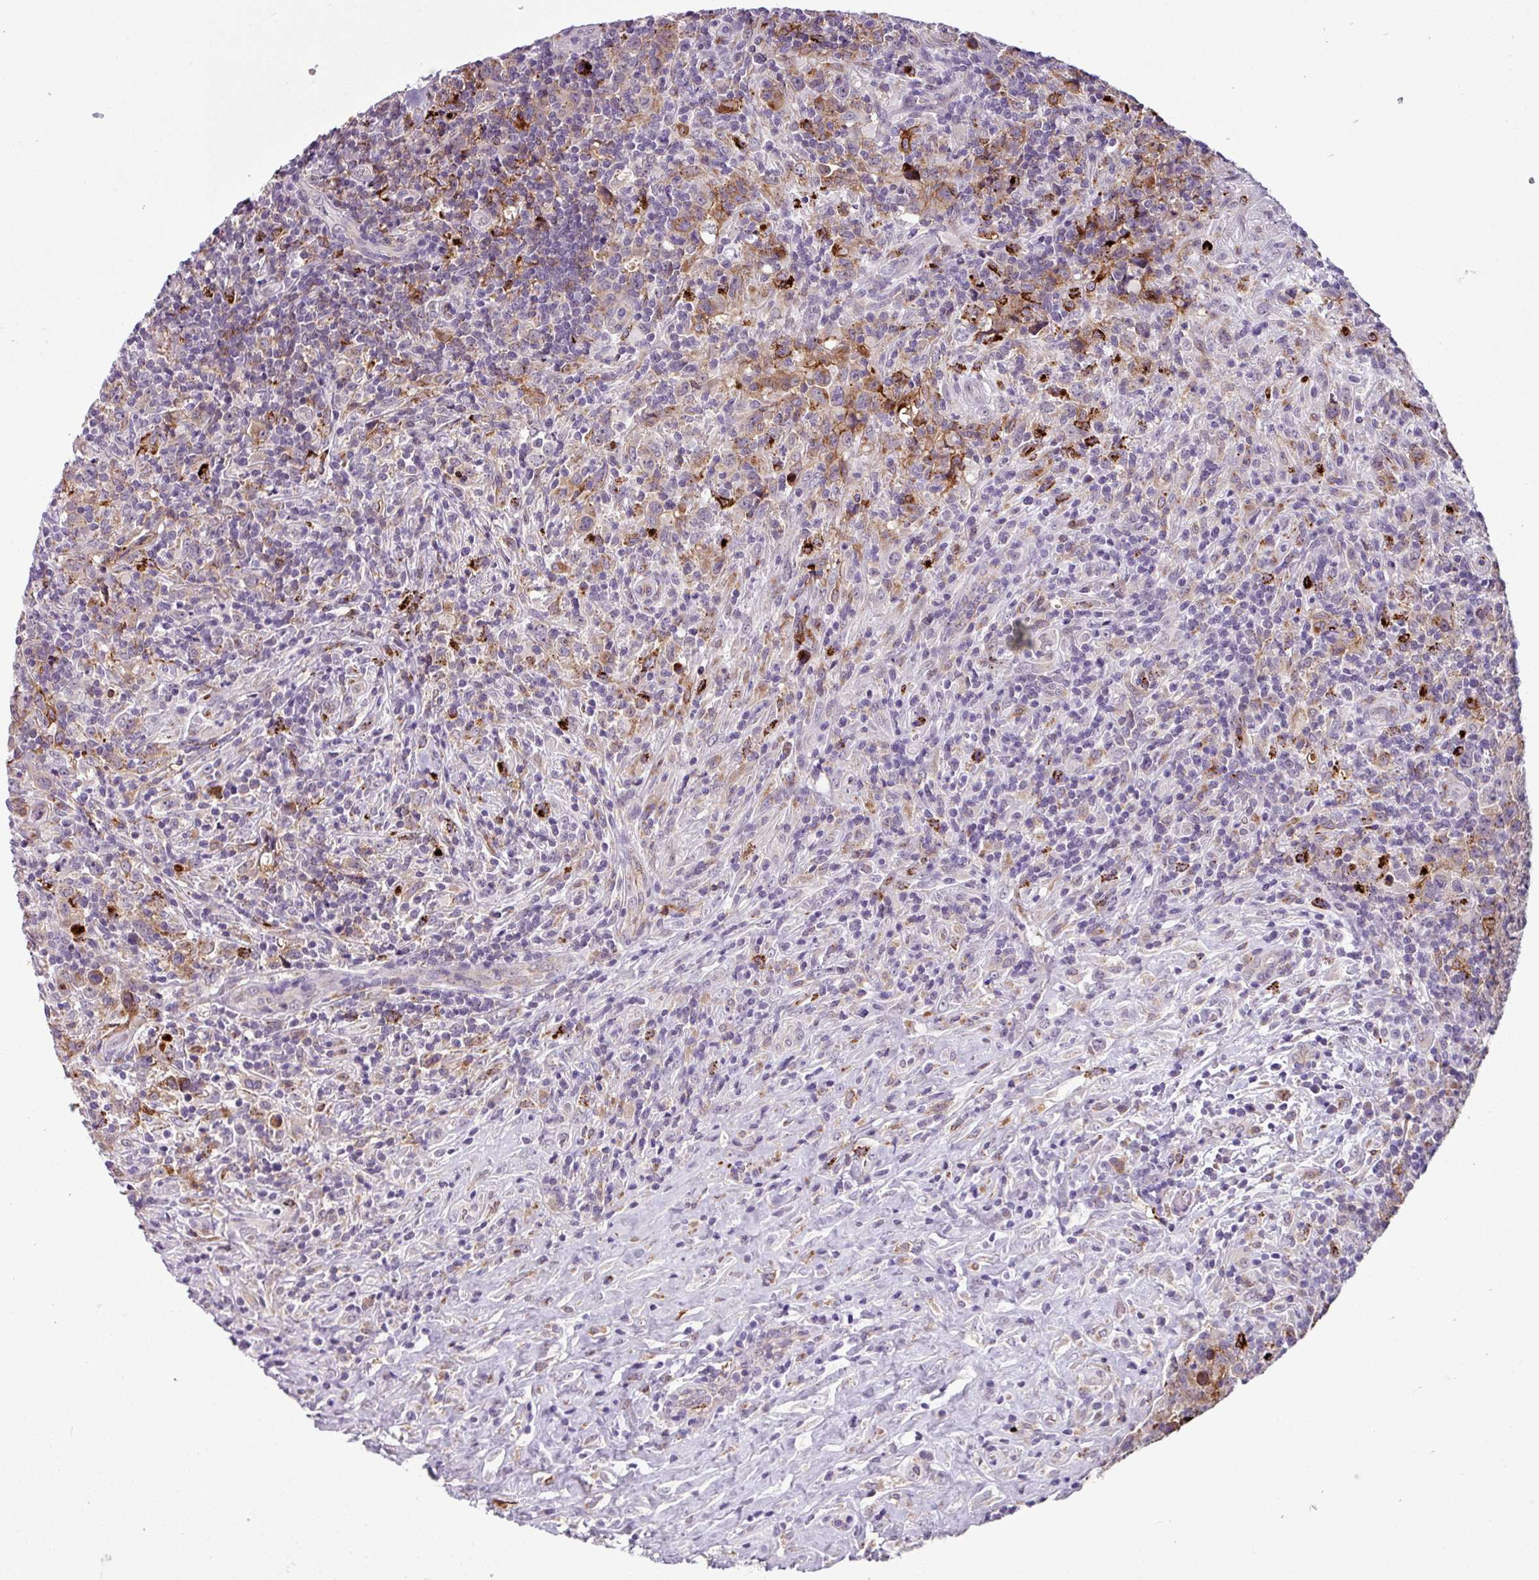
{"staining": {"intensity": "moderate", "quantity": "<25%", "location": "cytoplasmic/membranous"}, "tissue": "lymphoma", "cell_type": "Tumor cells", "image_type": "cancer", "snomed": [{"axis": "morphology", "description": "Hodgkin's disease, NOS"}, {"axis": "topography", "description": "Lymph node"}], "caption": "Immunohistochemical staining of human Hodgkin's disease displays low levels of moderate cytoplasmic/membranous protein staining in approximately <25% of tumor cells.", "gene": "C9orf24", "patient": {"sex": "female", "age": 18}}